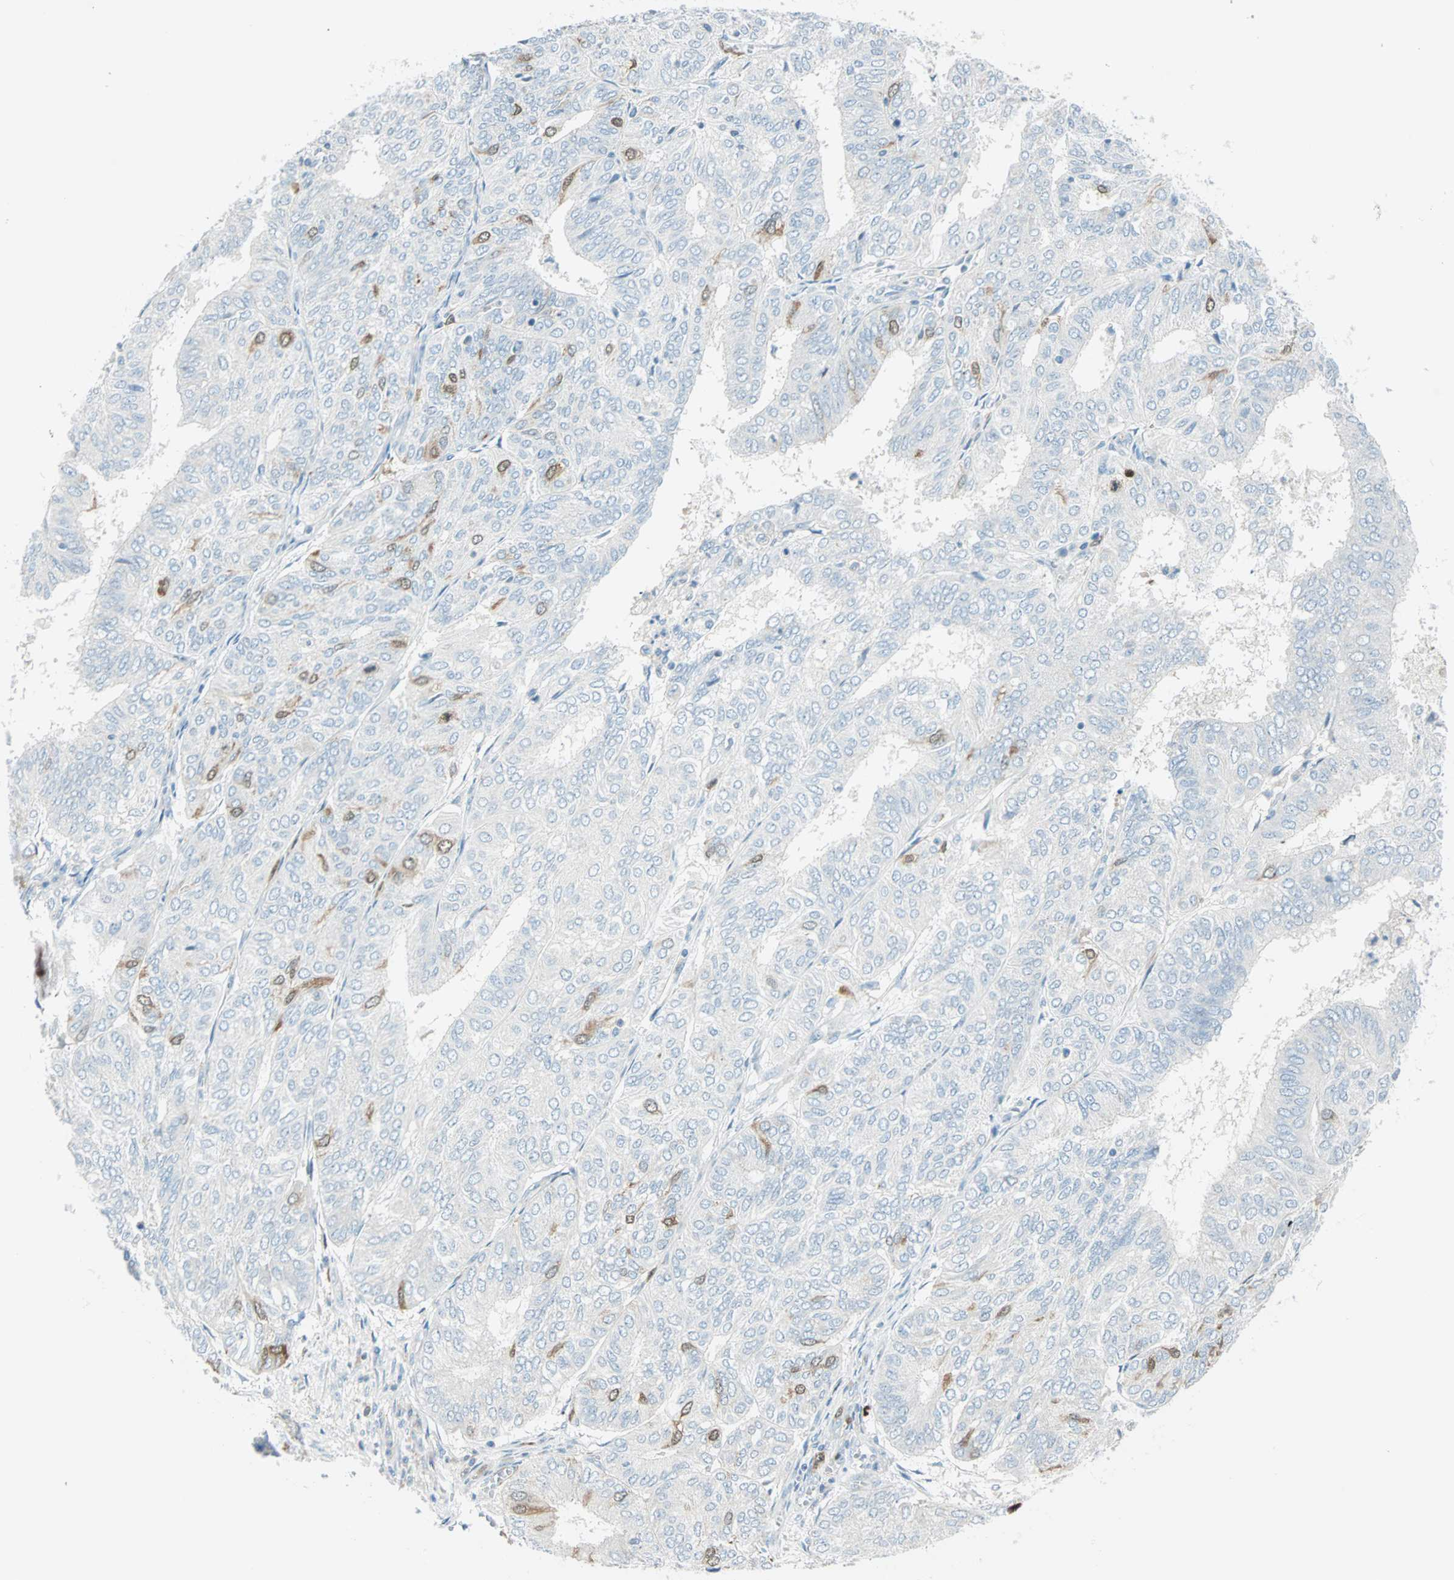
{"staining": {"intensity": "moderate", "quantity": "<25%", "location": "cytoplasmic/membranous,nuclear"}, "tissue": "endometrial cancer", "cell_type": "Tumor cells", "image_type": "cancer", "snomed": [{"axis": "morphology", "description": "Adenocarcinoma, NOS"}, {"axis": "topography", "description": "Uterus"}], "caption": "Endometrial cancer stained with a protein marker reveals moderate staining in tumor cells.", "gene": "PTTG1", "patient": {"sex": "female", "age": 60}}